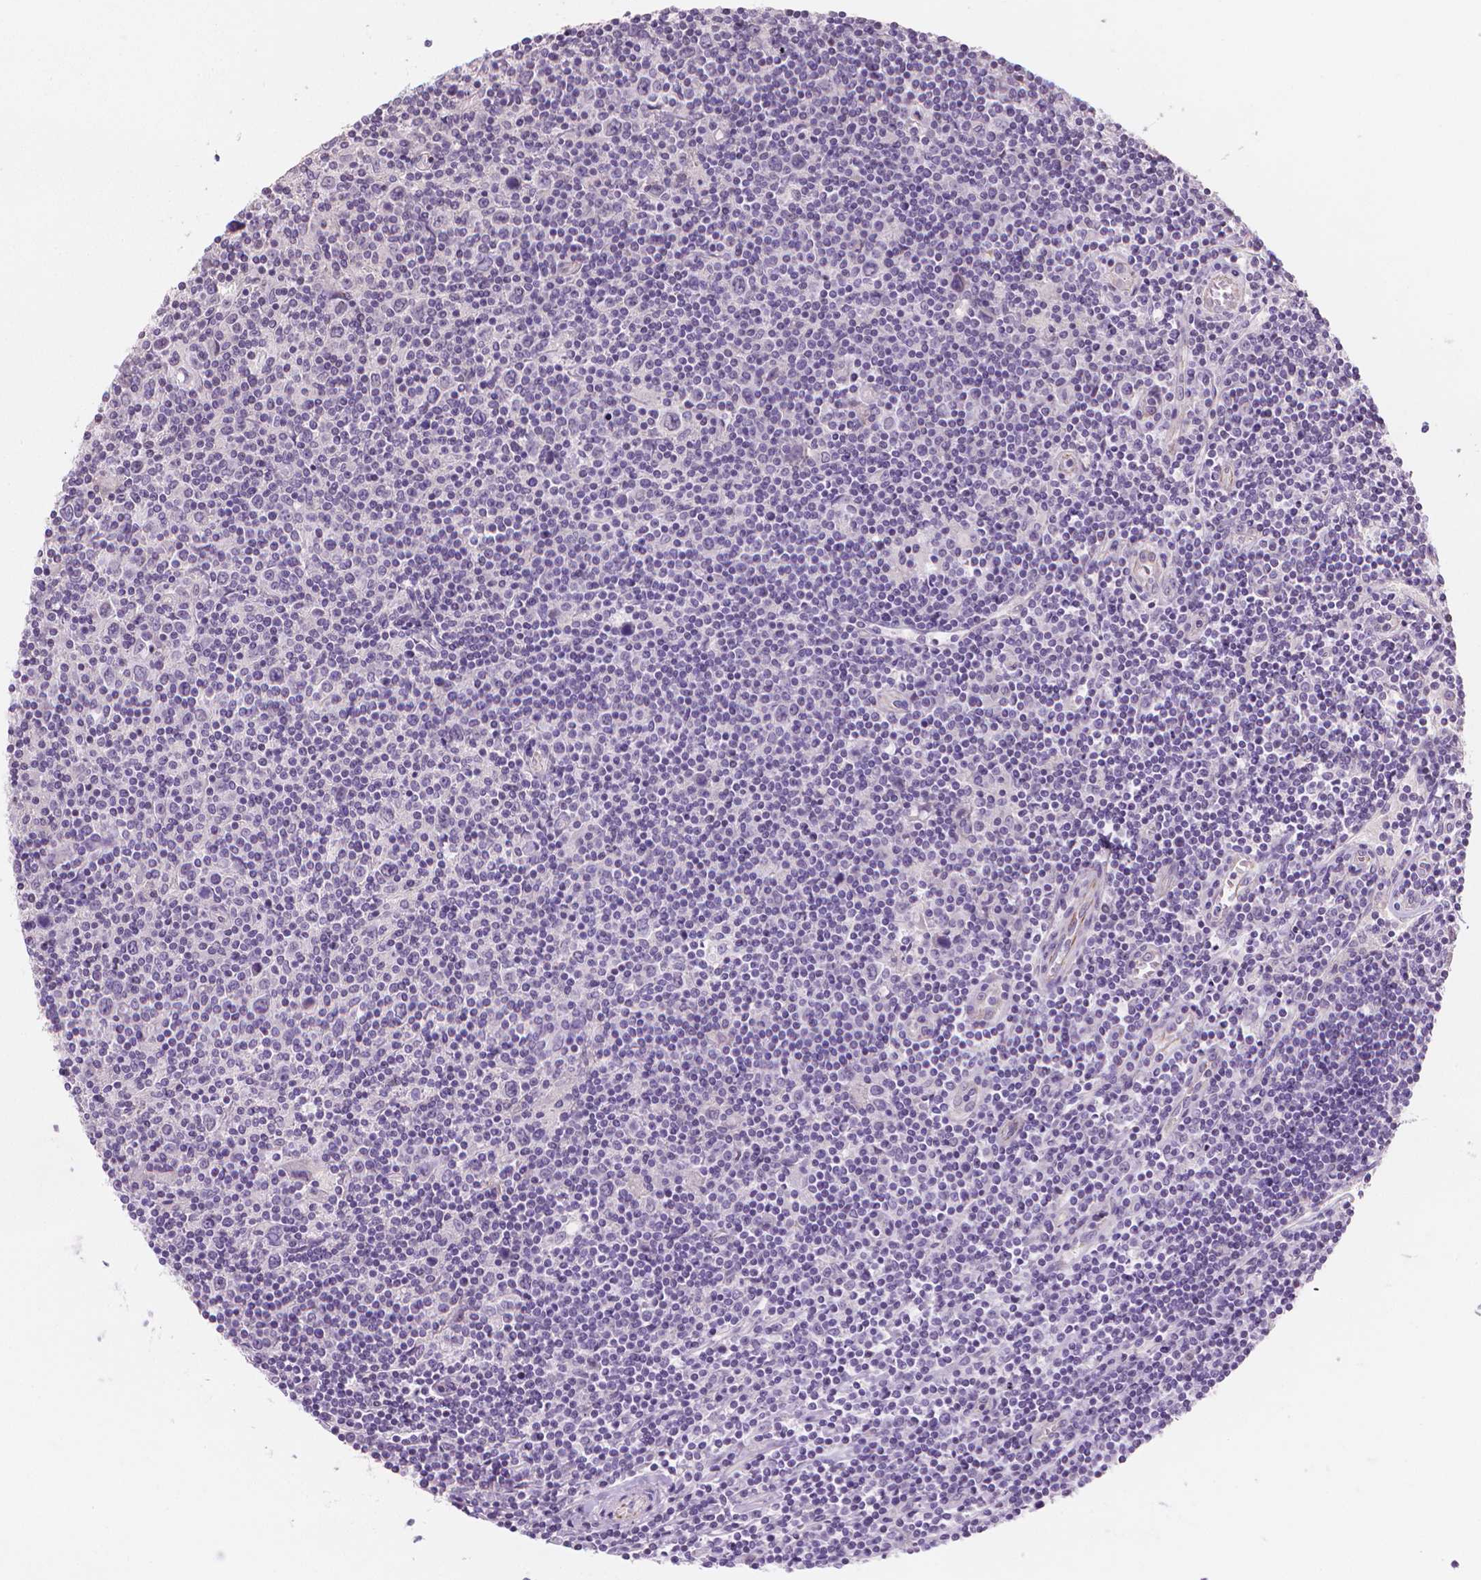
{"staining": {"intensity": "negative", "quantity": "none", "location": "none"}, "tissue": "lymphoma", "cell_type": "Tumor cells", "image_type": "cancer", "snomed": [{"axis": "morphology", "description": "Hodgkin's disease, NOS"}, {"axis": "topography", "description": "Lymph node"}], "caption": "Immunohistochemistry histopathology image of human lymphoma stained for a protein (brown), which displays no positivity in tumor cells.", "gene": "CLXN", "patient": {"sex": "male", "age": 40}}